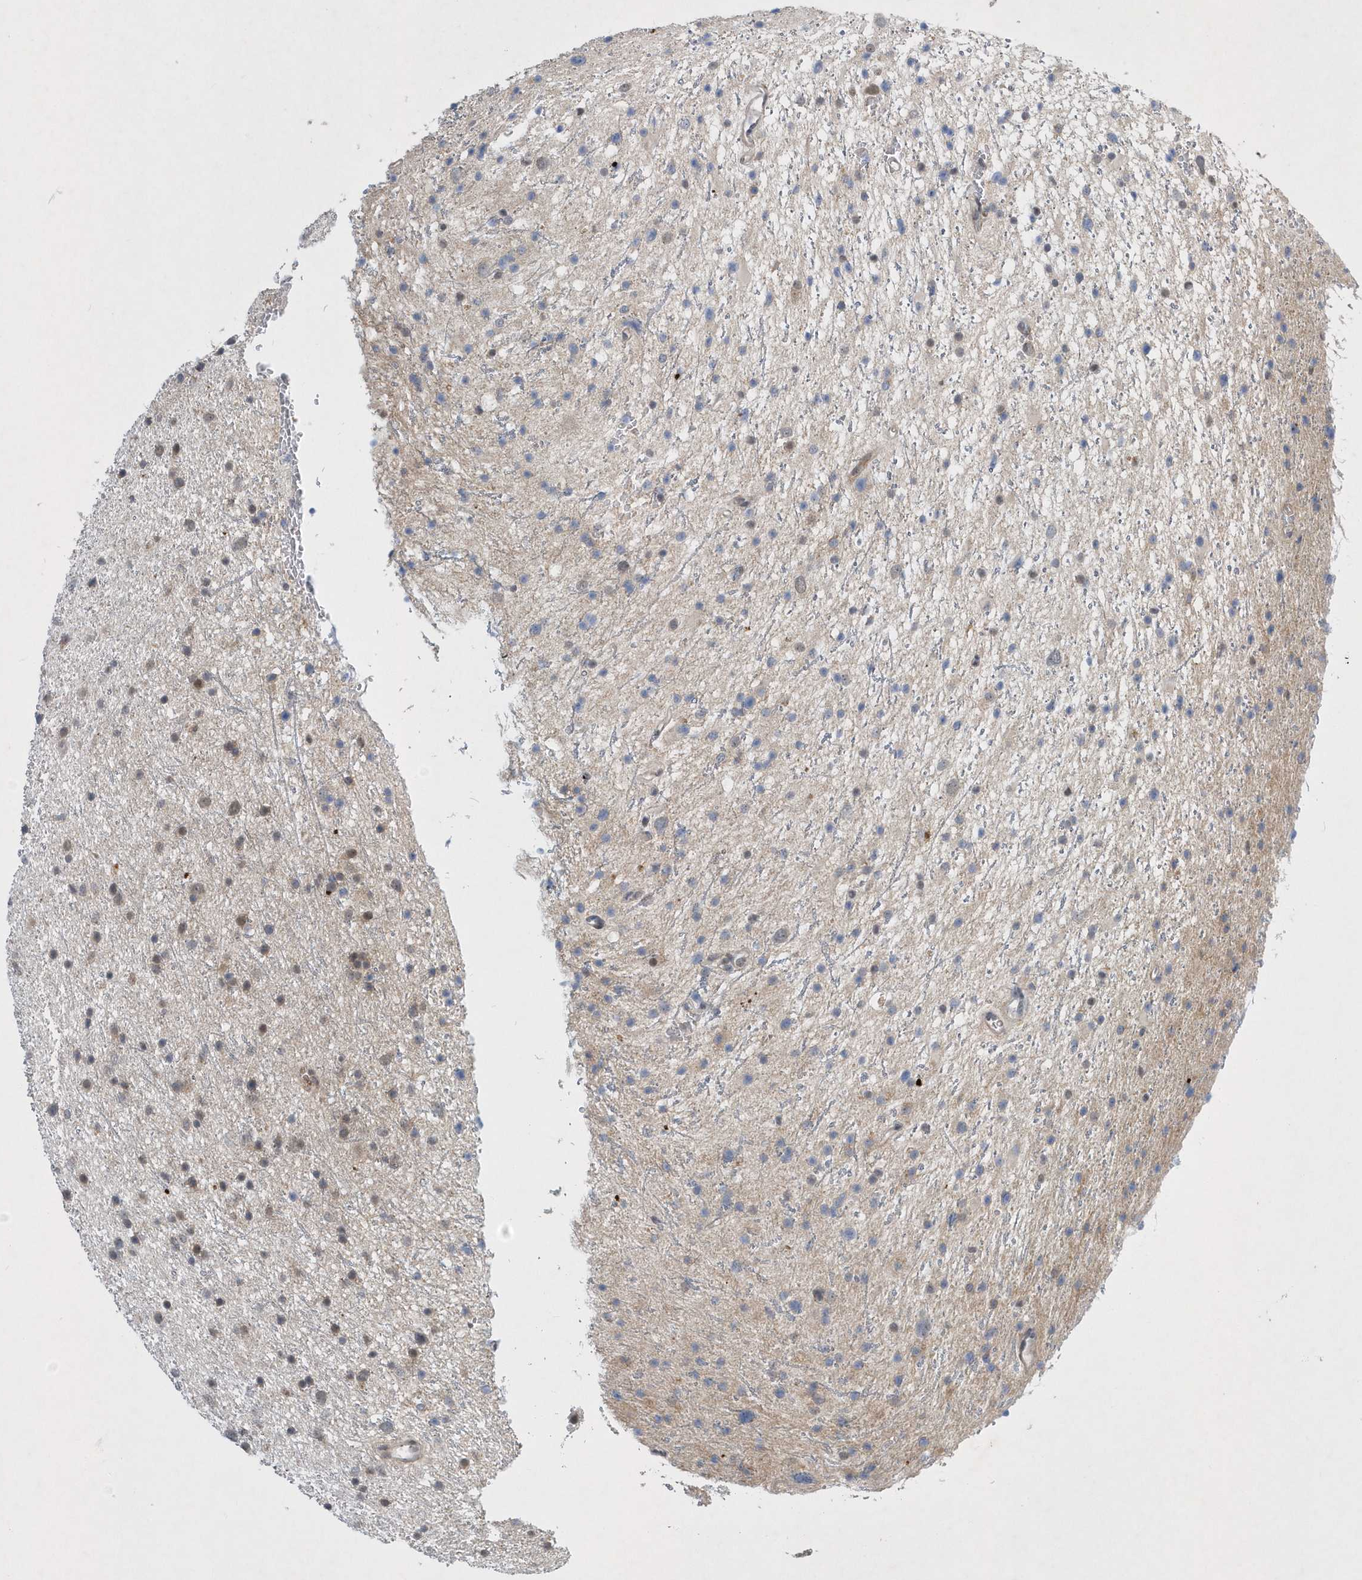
{"staining": {"intensity": "weak", "quantity": "25%-75%", "location": "cytoplasmic/membranous,nuclear"}, "tissue": "glioma", "cell_type": "Tumor cells", "image_type": "cancer", "snomed": [{"axis": "morphology", "description": "Glioma, malignant, Low grade"}, {"axis": "topography", "description": "Cerebral cortex"}], "caption": "Protein expression analysis of malignant low-grade glioma demonstrates weak cytoplasmic/membranous and nuclear staining in about 25%-75% of tumor cells.", "gene": "FAM217A", "patient": {"sex": "female", "age": 39}}